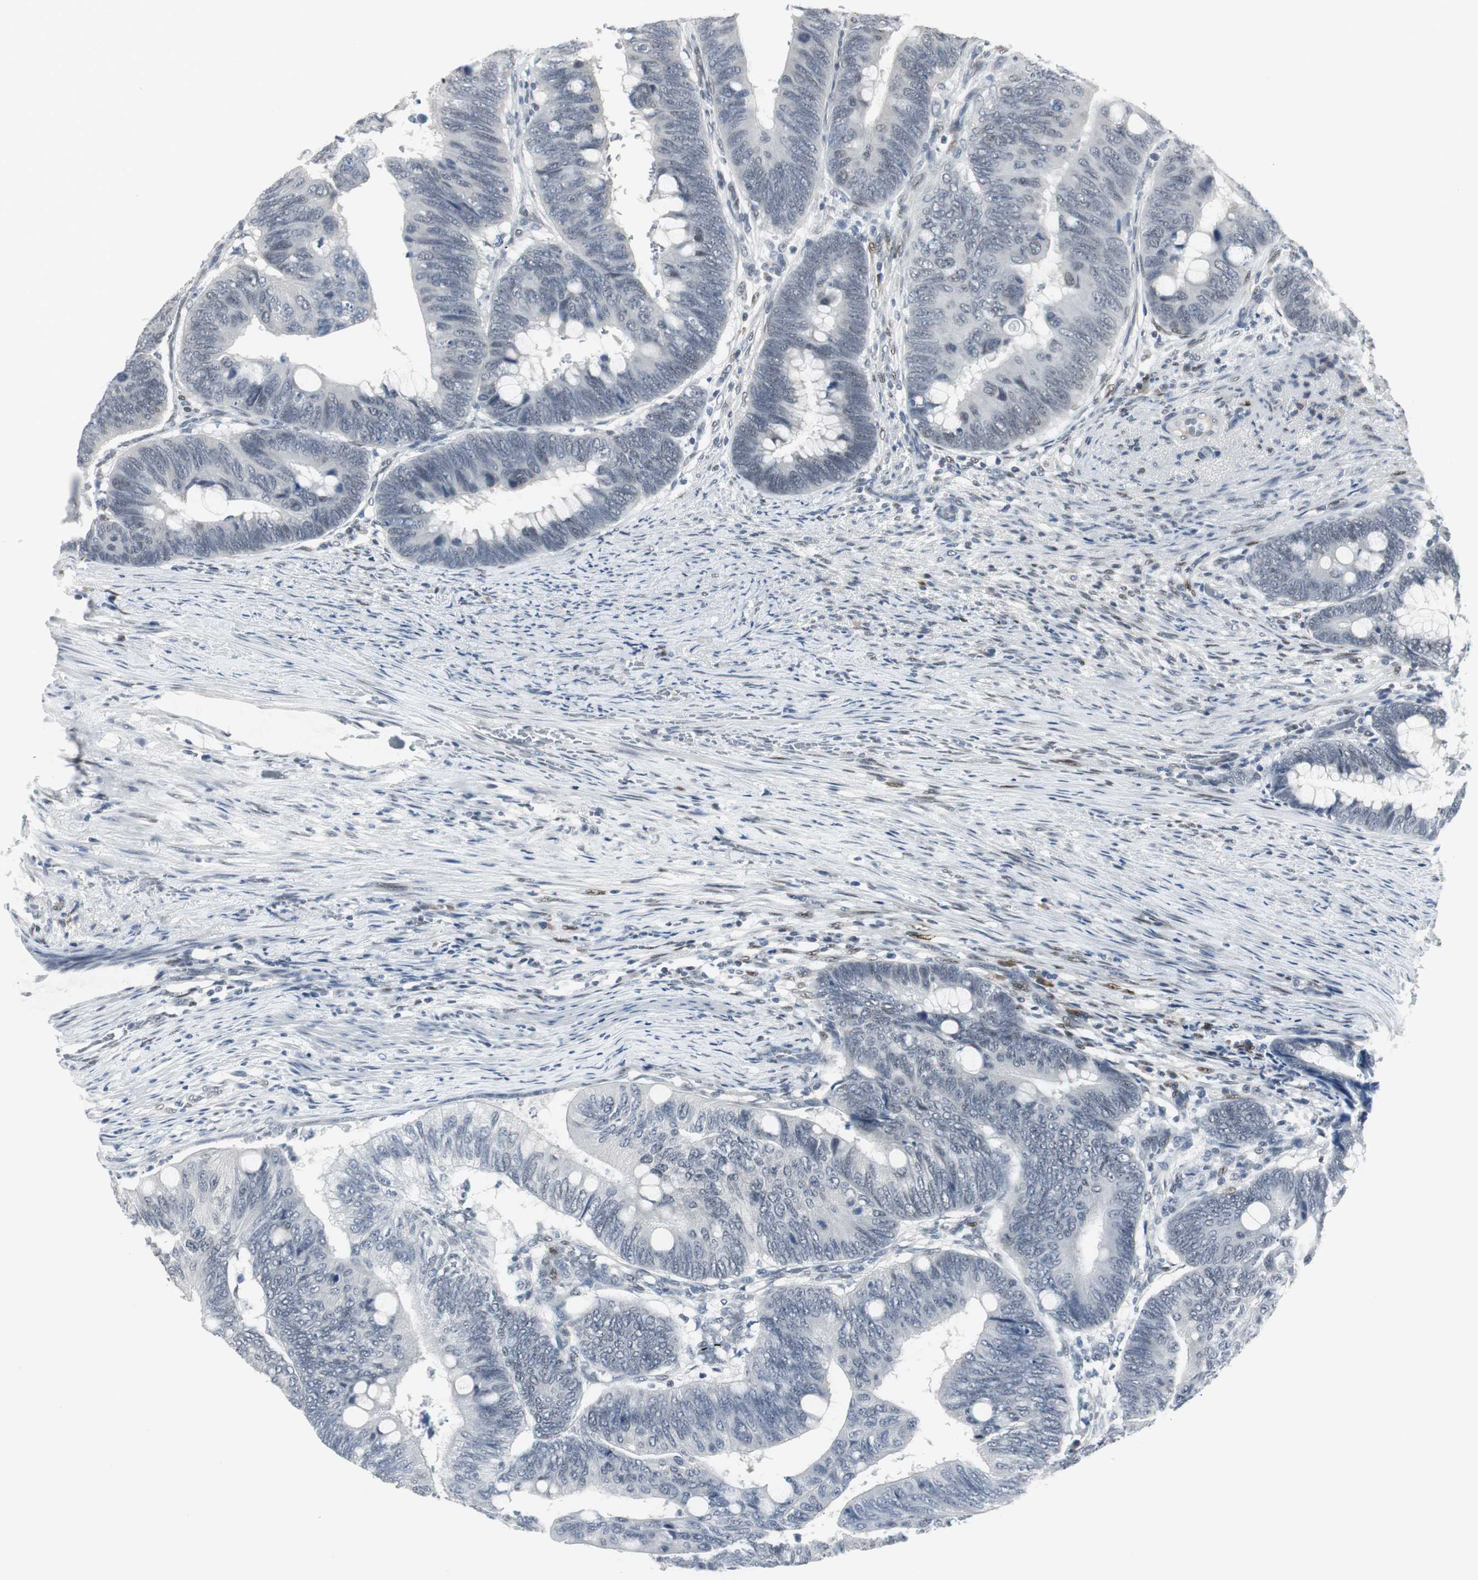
{"staining": {"intensity": "negative", "quantity": "none", "location": "none"}, "tissue": "colorectal cancer", "cell_type": "Tumor cells", "image_type": "cancer", "snomed": [{"axis": "morphology", "description": "Normal tissue, NOS"}, {"axis": "morphology", "description": "Adenocarcinoma, NOS"}, {"axis": "topography", "description": "Rectum"}, {"axis": "topography", "description": "Peripheral nerve tissue"}], "caption": "The image reveals no staining of tumor cells in colorectal cancer (adenocarcinoma).", "gene": "ELK1", "patient": {"sex": "male", "age": 92}}